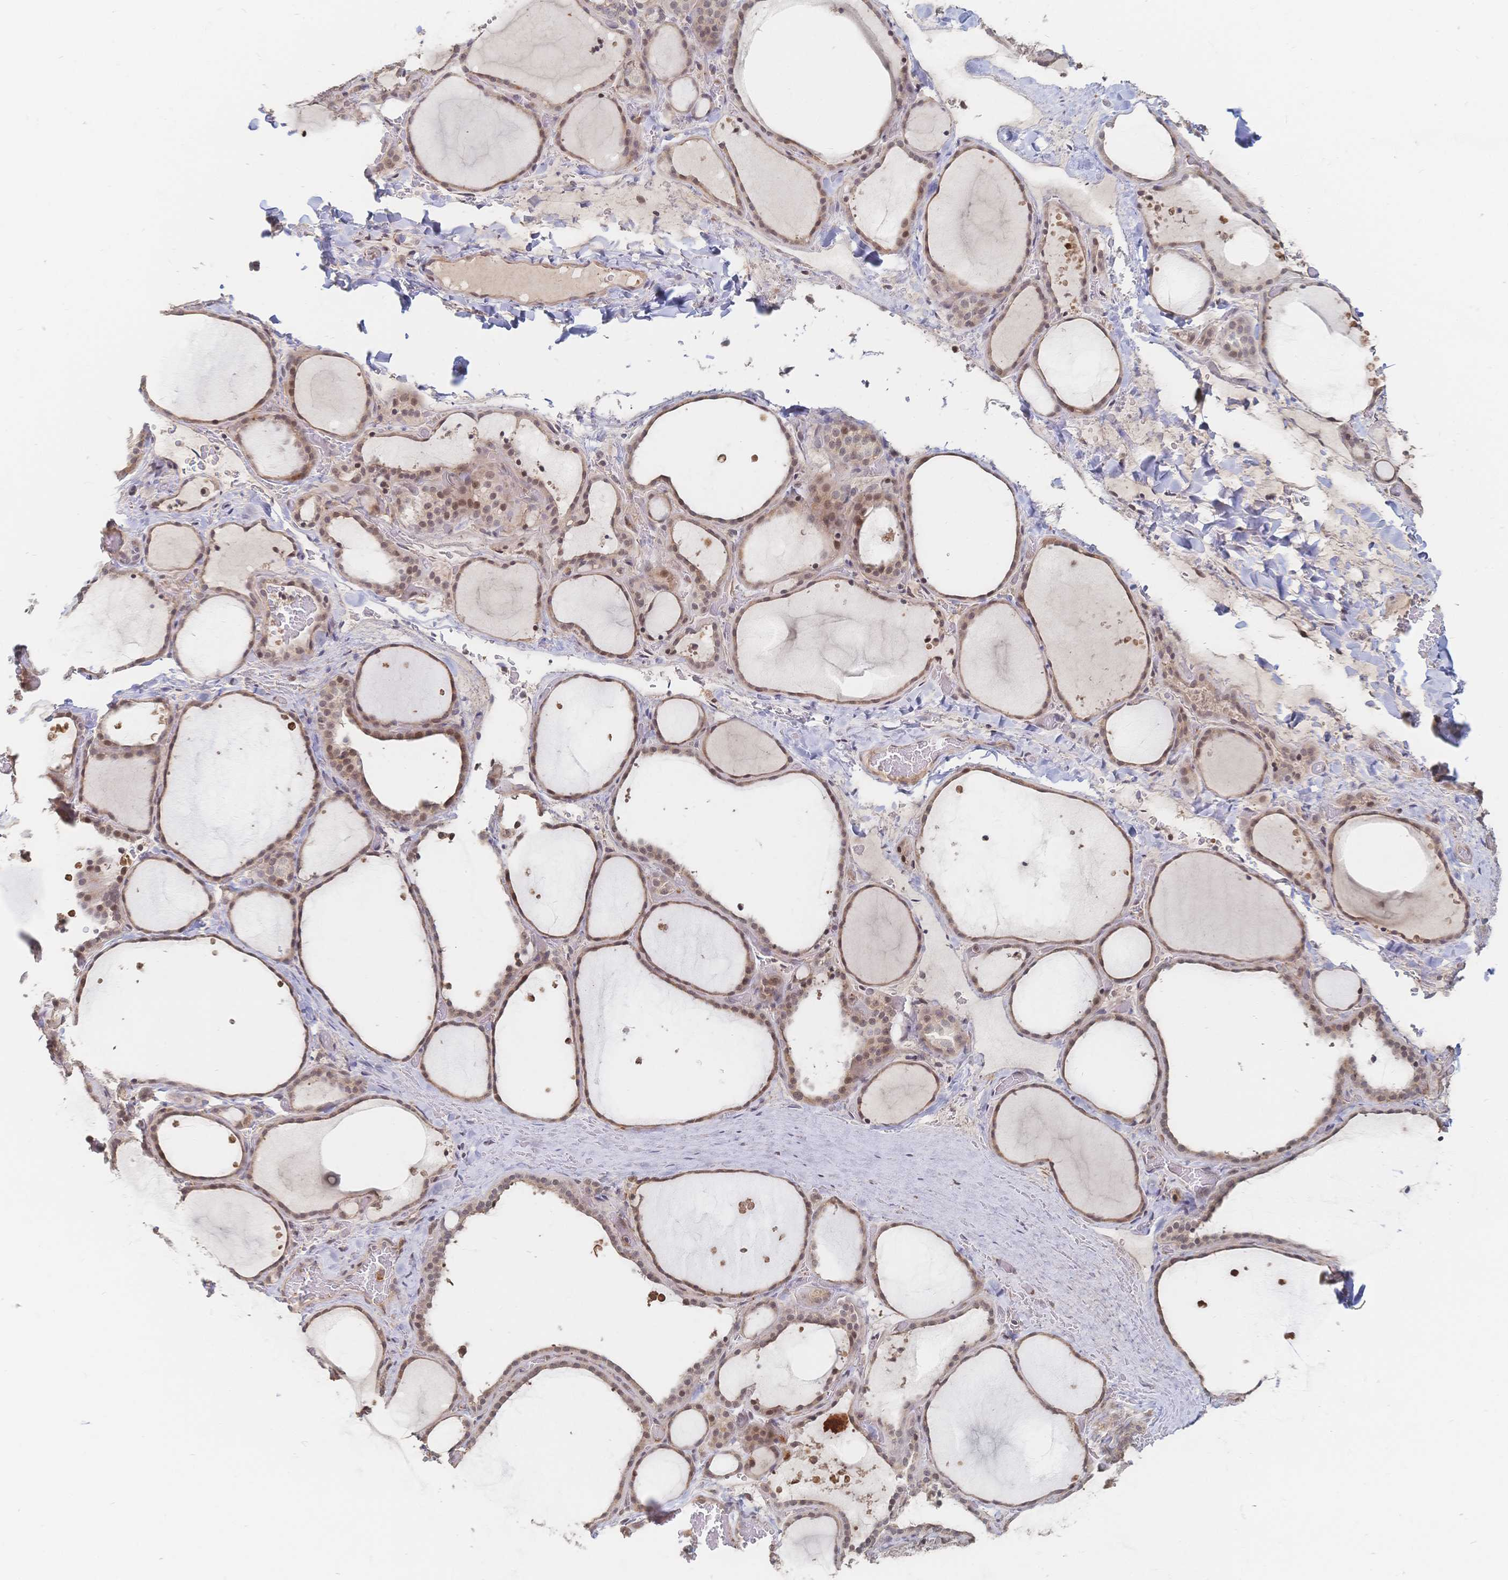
{"staining": {"intensity": "moderate", "quantity": ">75%", "location": "nuclear"}, "tissue": "thyroid gland", "cell_type": "Glandular cells", "image_type": "normal", "snomed": [{"axis": "morphology", "description": "Normal tissue, NOS"}, {"axis": "topography", "description": "Thyroid gland"}], "caption": "Immunohistochemical staining of benign thyroid gland displays medium levels of moderate nuclear positivity in approximately >75% of glandular cells. (IHC, brightfield microscopy, high magnification).", "gene": "LRP5", "patient": {"sex": "female", "age": 36}}